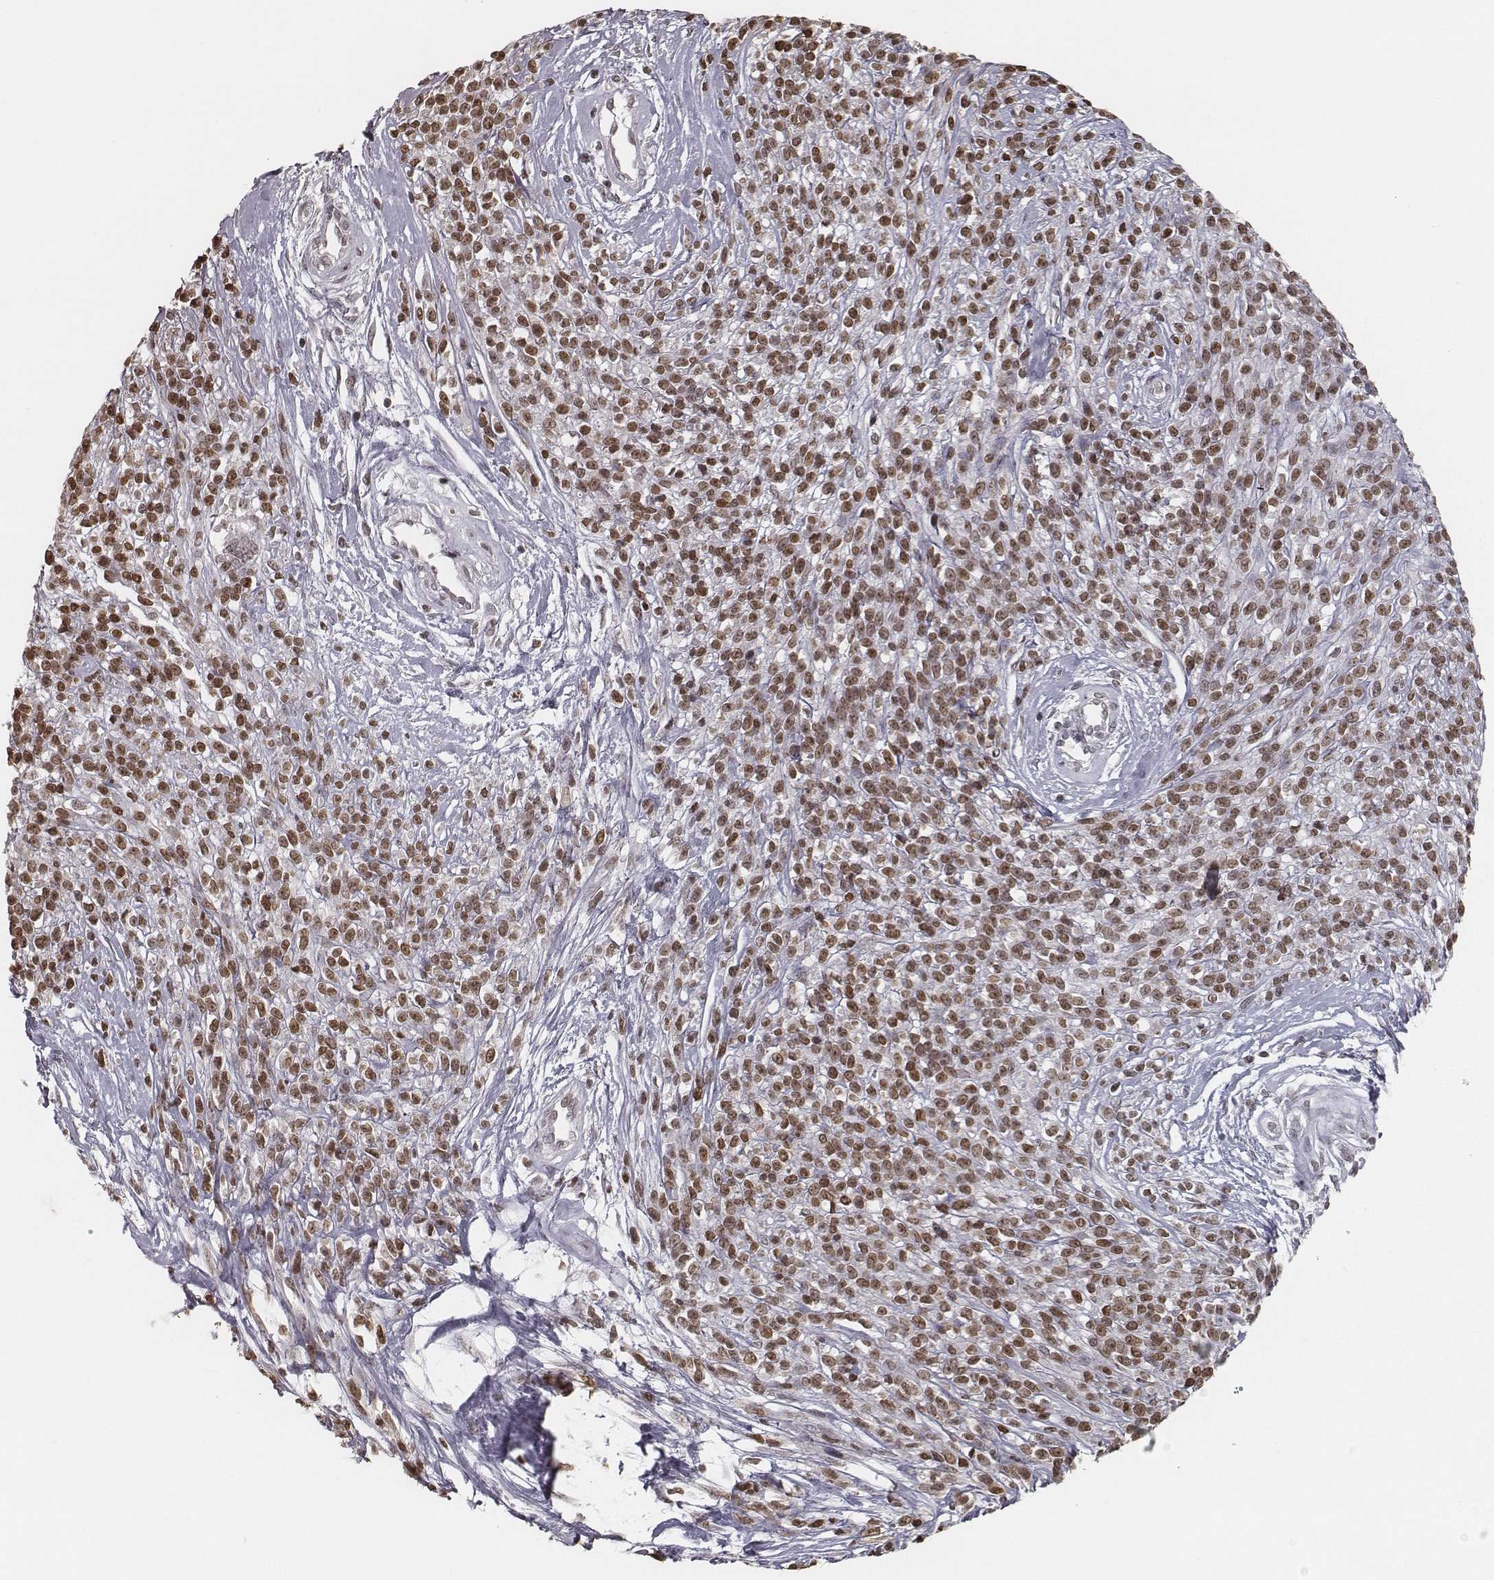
{"staining": {"intensity": "moderate", "quantity": ">75%", "location": "nuclear"}, "tissue": "melanoma", "cell_type": "Tumor cells", "image_type": "cancer", "snomed": [{"axis": "morphology", "description": "Malignant melanoma, NOS"}, {"axis": "topography", "description": "Skin"}, {"axis": "topography", "description": "Skin of trunk"}], "caption": "Malignant melanoma was stained to show a protein in brown. There is medium levels of moderate nuclear expression in about >75% of tumor cells.", "gene": "HMGA2", "patient": {"sex": "male", "age": 74}}